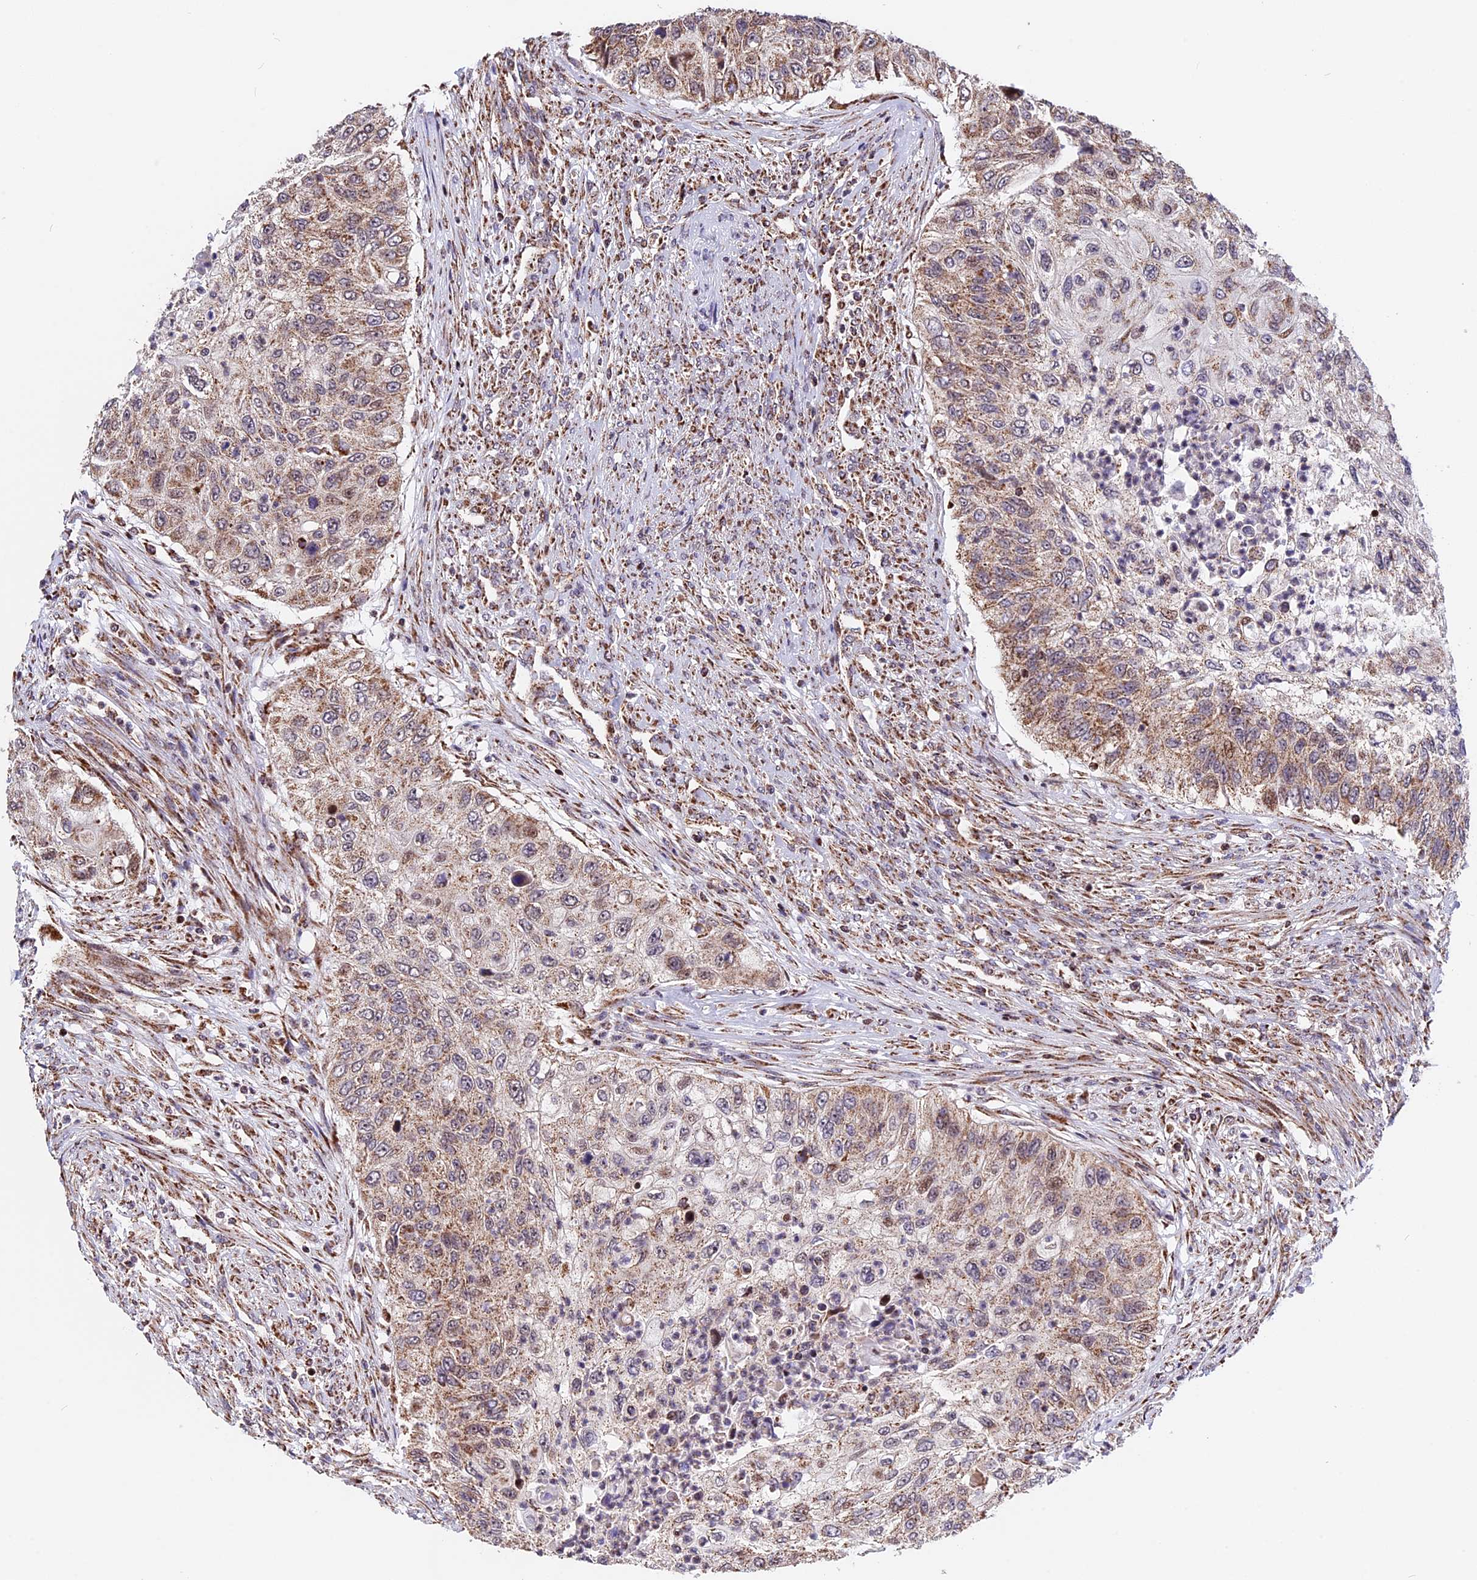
{"staining": {"intensity": "moderate", "quantity": ">75%", "location": "cytoplasmic/membranous"}, "tissue": "urothelial cancer", "cell_type": "Tumor cells", "image_type": "cancer", "snomed": [{"axis": "morphology", "description": "Urothelial carcinoma, High grade"}, {"axis": "topography", "description": "Urinary bladder"}], "caption": "Tumor cells show medium levels of moderate cytoplasmic/membranous staining in approximately >75% of cells in urothelial cancer.", "gene": "FAM174C", "patient": {"sex": "female", "age": 60}}